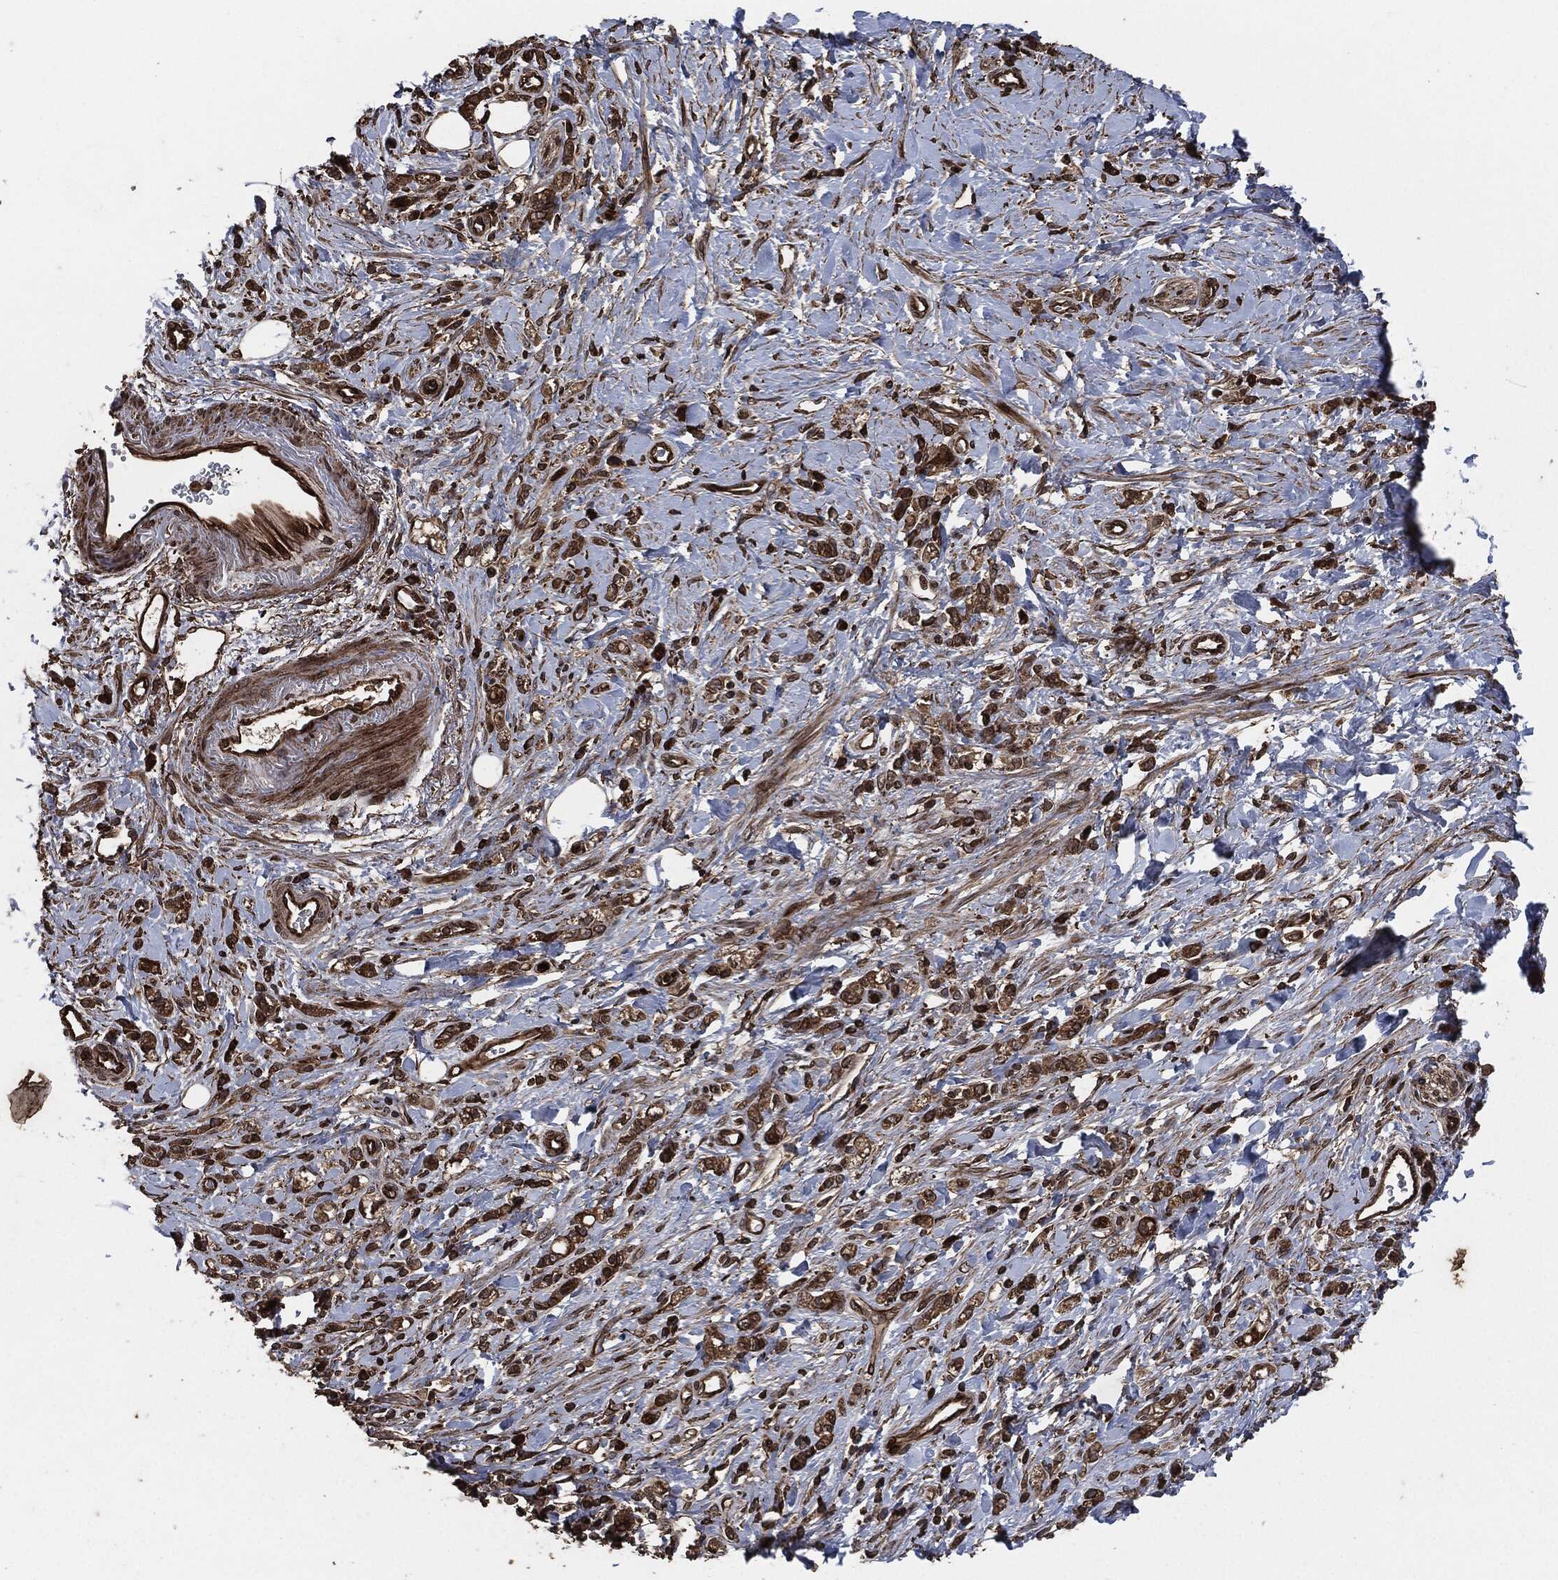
{"staining": {"intensity": "strong", "quantity": ">75%", "location": "cytoplasmic/membranous"}, "tissue": "stomach cancer", "cell_type": "Tumor cells", "image_type": "cancer", "snomed": [{"axis": "morphology", "description": "Adenocarcinoma, NOS"}, {"axis": "topography", "description": "Stomach"}], "caption": "High-power microscopy captured an immunohistochemistry image of stomach cancer, revealing strong cytoplasmic/membranous expression in about >75% of tumor cells. Immunohistochemistry stains the protein of interest in brown and the nuclei are stained blue.", "gene": "IFIT1", "patient": {"sex": "male", "age": 77}}